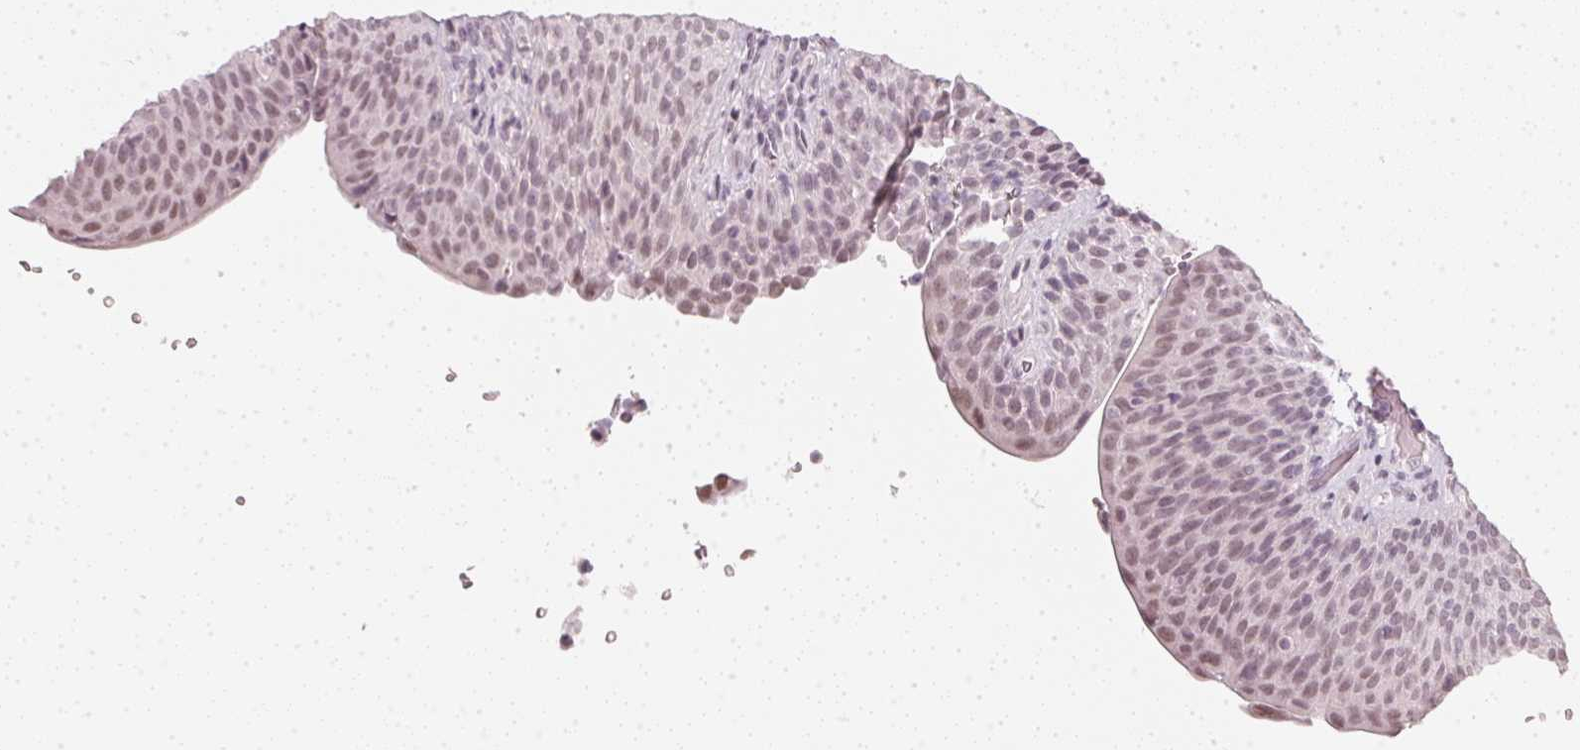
{"staining": {"intensity": "weak", "quantity": ">75%", "location": "nuclear"}, "tissue": "urinary bladder", "cell_type": "Urothelial cells", "image_type": "normal", "snomed": [{"axis": "morphology", "description": "Normal tissue, NOS"}, {"axis": "topography", "description": "Urinary bladder"}, {"axis": "topography", "description": "Peripheral nerve tissue"}], "caption": "There is low levels of weak nuclear expression in urothelial cells of unremarkable urinary bladder, as demonstrated by immunohistochemical staining (brown color).", "gene": "DNAJC6", "patient": {"sex": "male", "age": 66}}